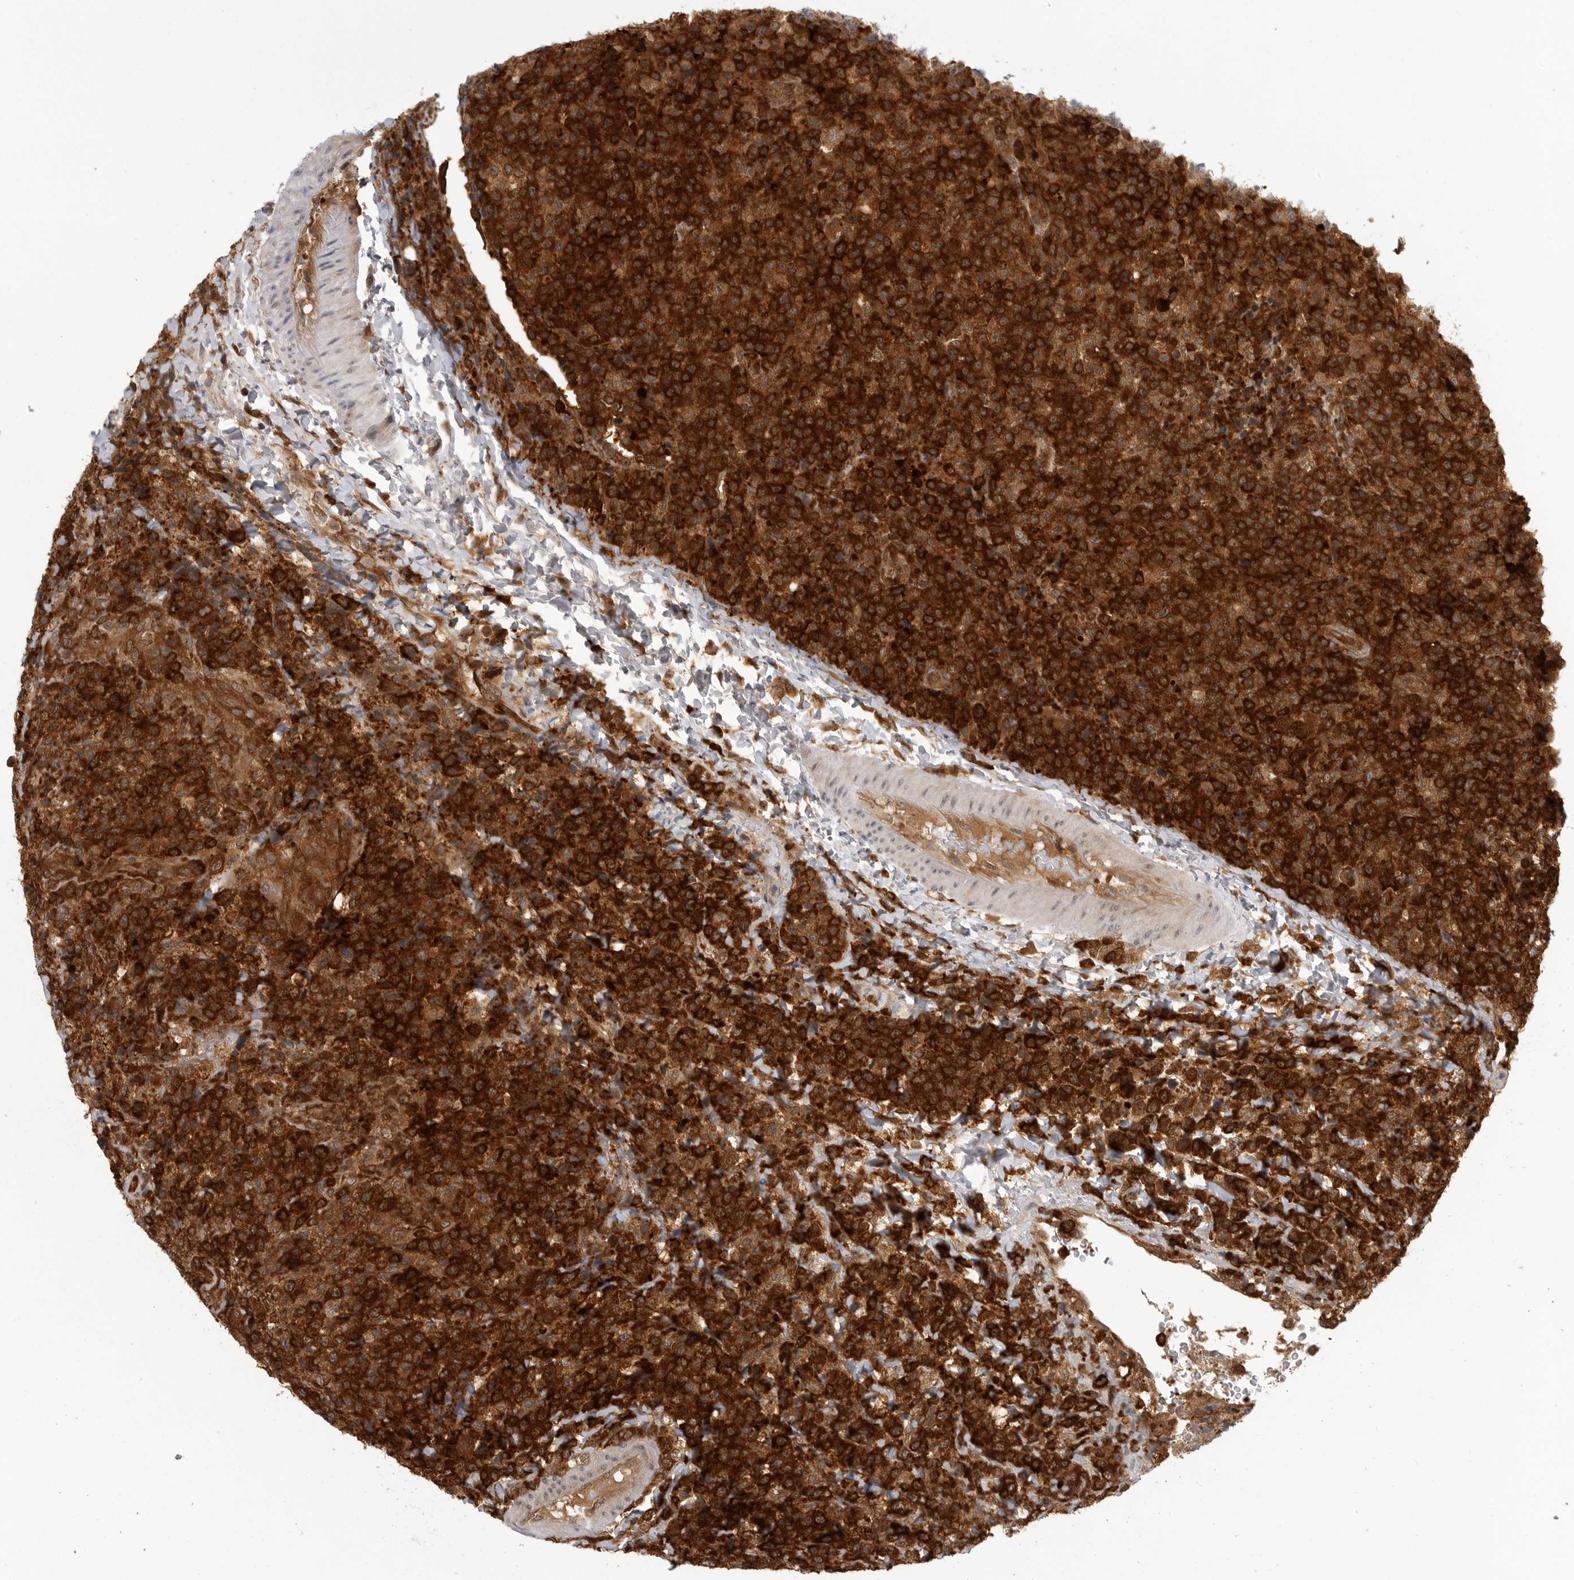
{"staining": {"intensity": "strong", "quantity": ">75%", "location": "cytoplasmic/membranous"}, "tissue": "lymphoma", "cell_type": "Tumor cells", "image_type": "cancer", "snomed": [{"axis": "morphology", "description": "Malignant lymphoma, non-Hodgkin's type, High grade"}, {"axis": "topography", "description": "Lymph node"}], "caption": "A photomicrograph showing strong cytoplasmic/membranous staining in approximately >75% of tumor cells in high-grade malignant lymphoma, non-Hodgkin's type, as visualized by brown immunohistochemical staining.", "gene": "CACYBP", "patient": {"sex": "male", "age": 13}}